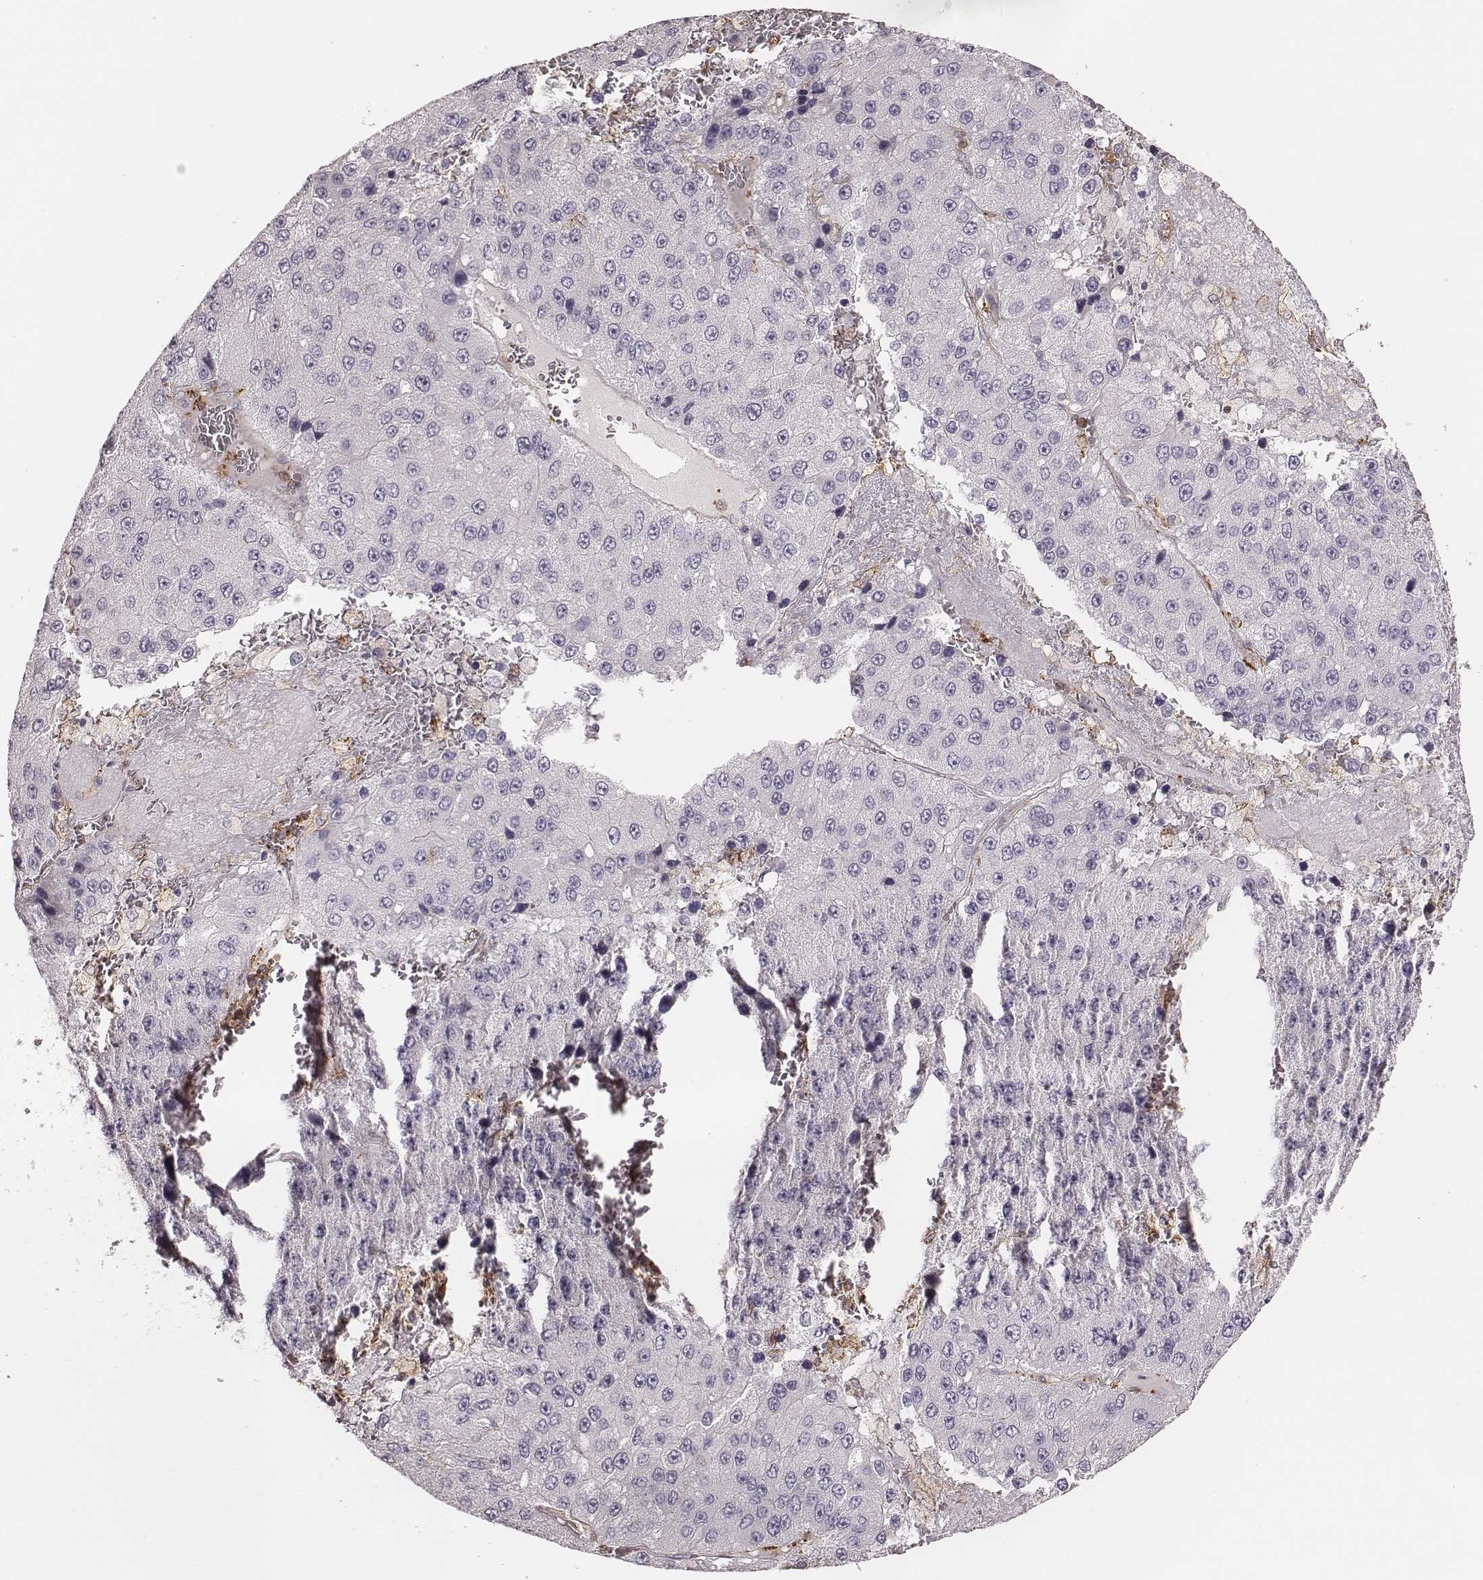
{"staining": {"intensity": "negative", "quantity": "none", "location": "none"}, "tissue": "liver cancer", "cell_type": "Tumor cells", "image_type": "cancer", "snomed": [{"axis": "morphology", "description": "Carcinoma, Hepatocellular, NOS"}, {"axis": "topography", "description": "Liver"}], "caption": "This is an immunohistochemistry histopathology image of liver cancer (hepatocellular carcinoma). There is no staining in tumor cells.", "gene": "ZYX", "patient": {"sex": "female", "age": 73}}